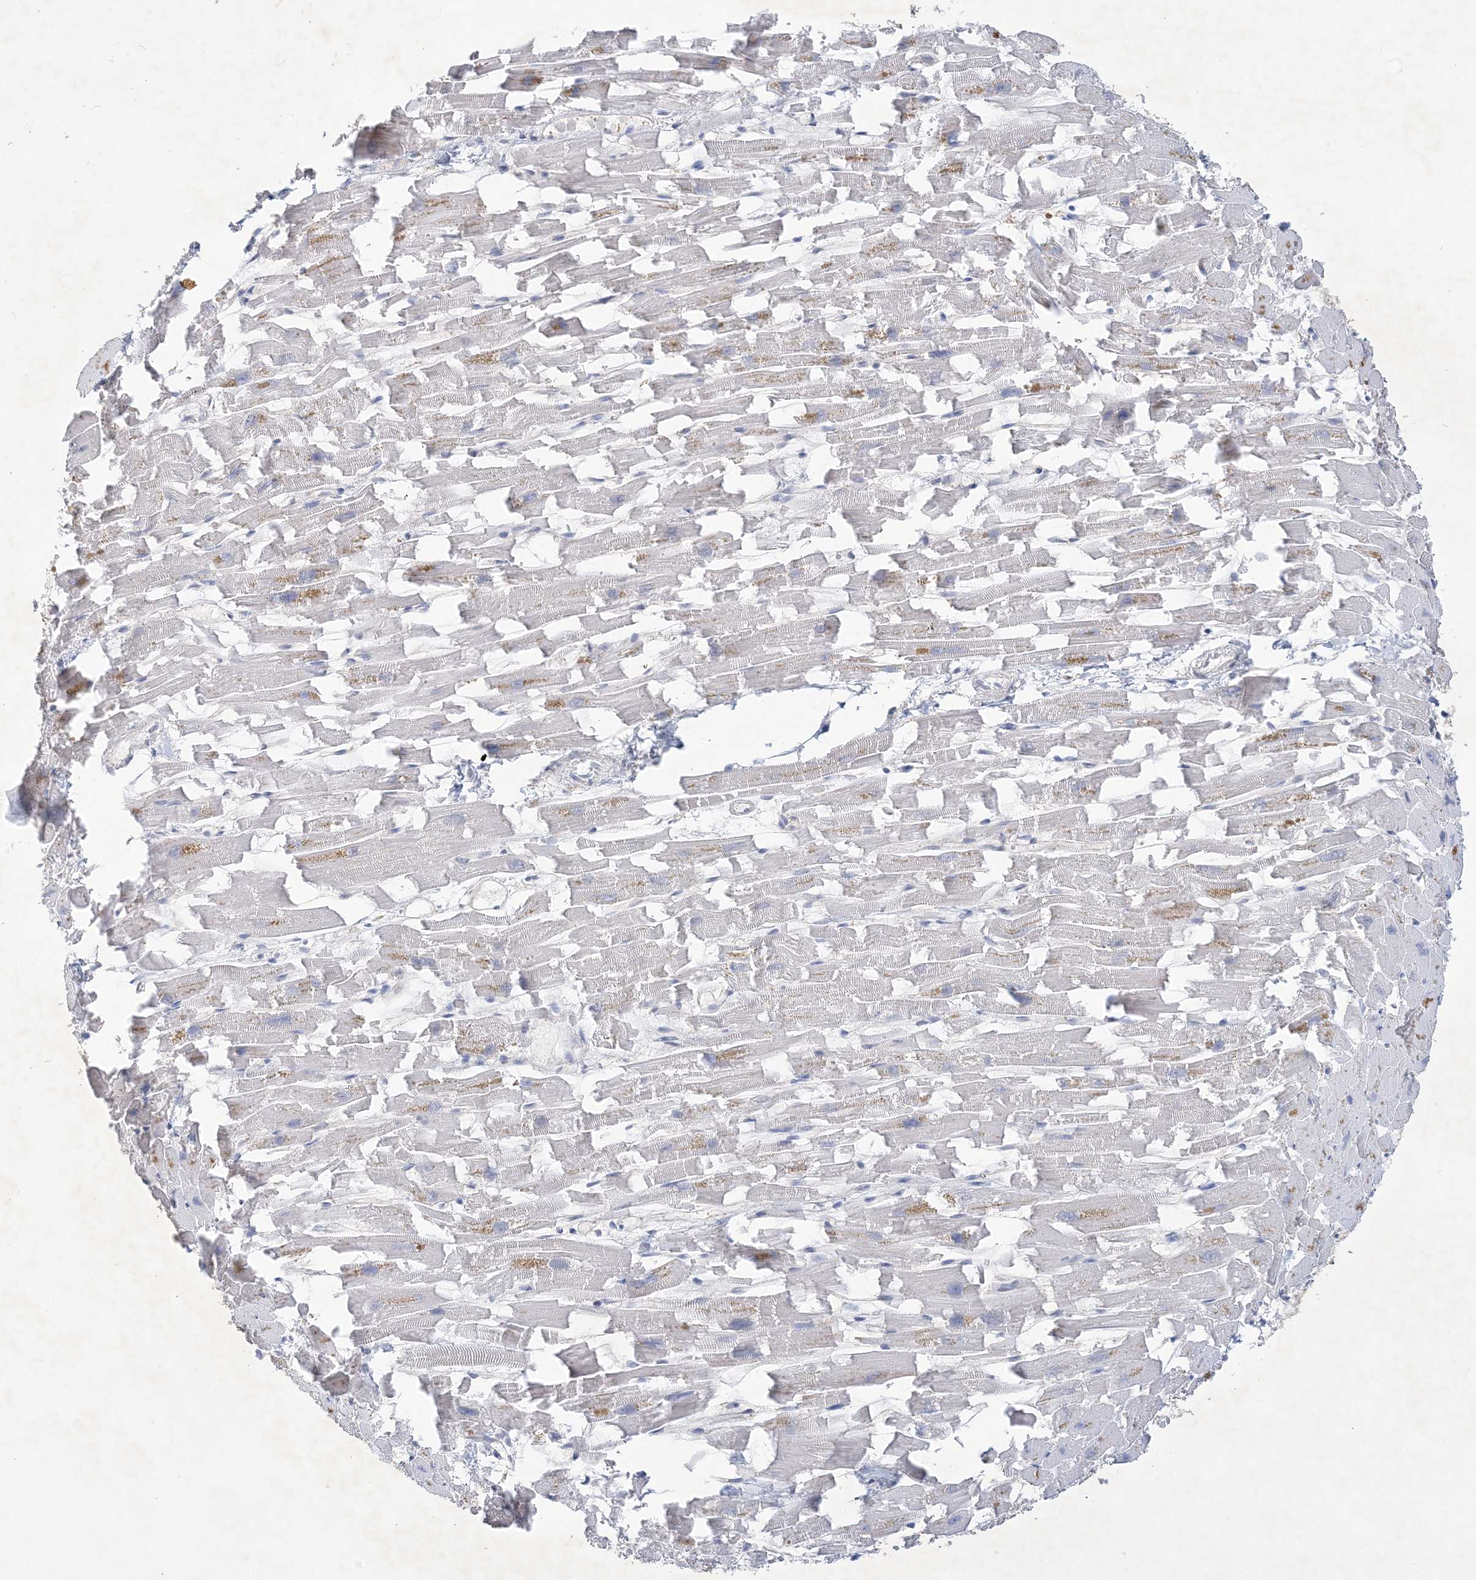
{"staining": {"intensity": "weak", "quantity": "25%-75%", "location": "cytoplasmic/membranous"}, "tissue": "heart muscle", "cell_type": "Cardiomyocytes", "image_type": "normal", "snomed": [{"axis": "morphology", "description": "Normal tissue, NOS"}, {"axis": "topography", "description": "Heart"}], "caption": "Heart muscle stained with IHC shows weak cytoplasmic/membranous positivity in about 25%-75% of cardiomyocytes.", "gene": "ANKRD35", "patient": {"sex": "female", "age": 64}}